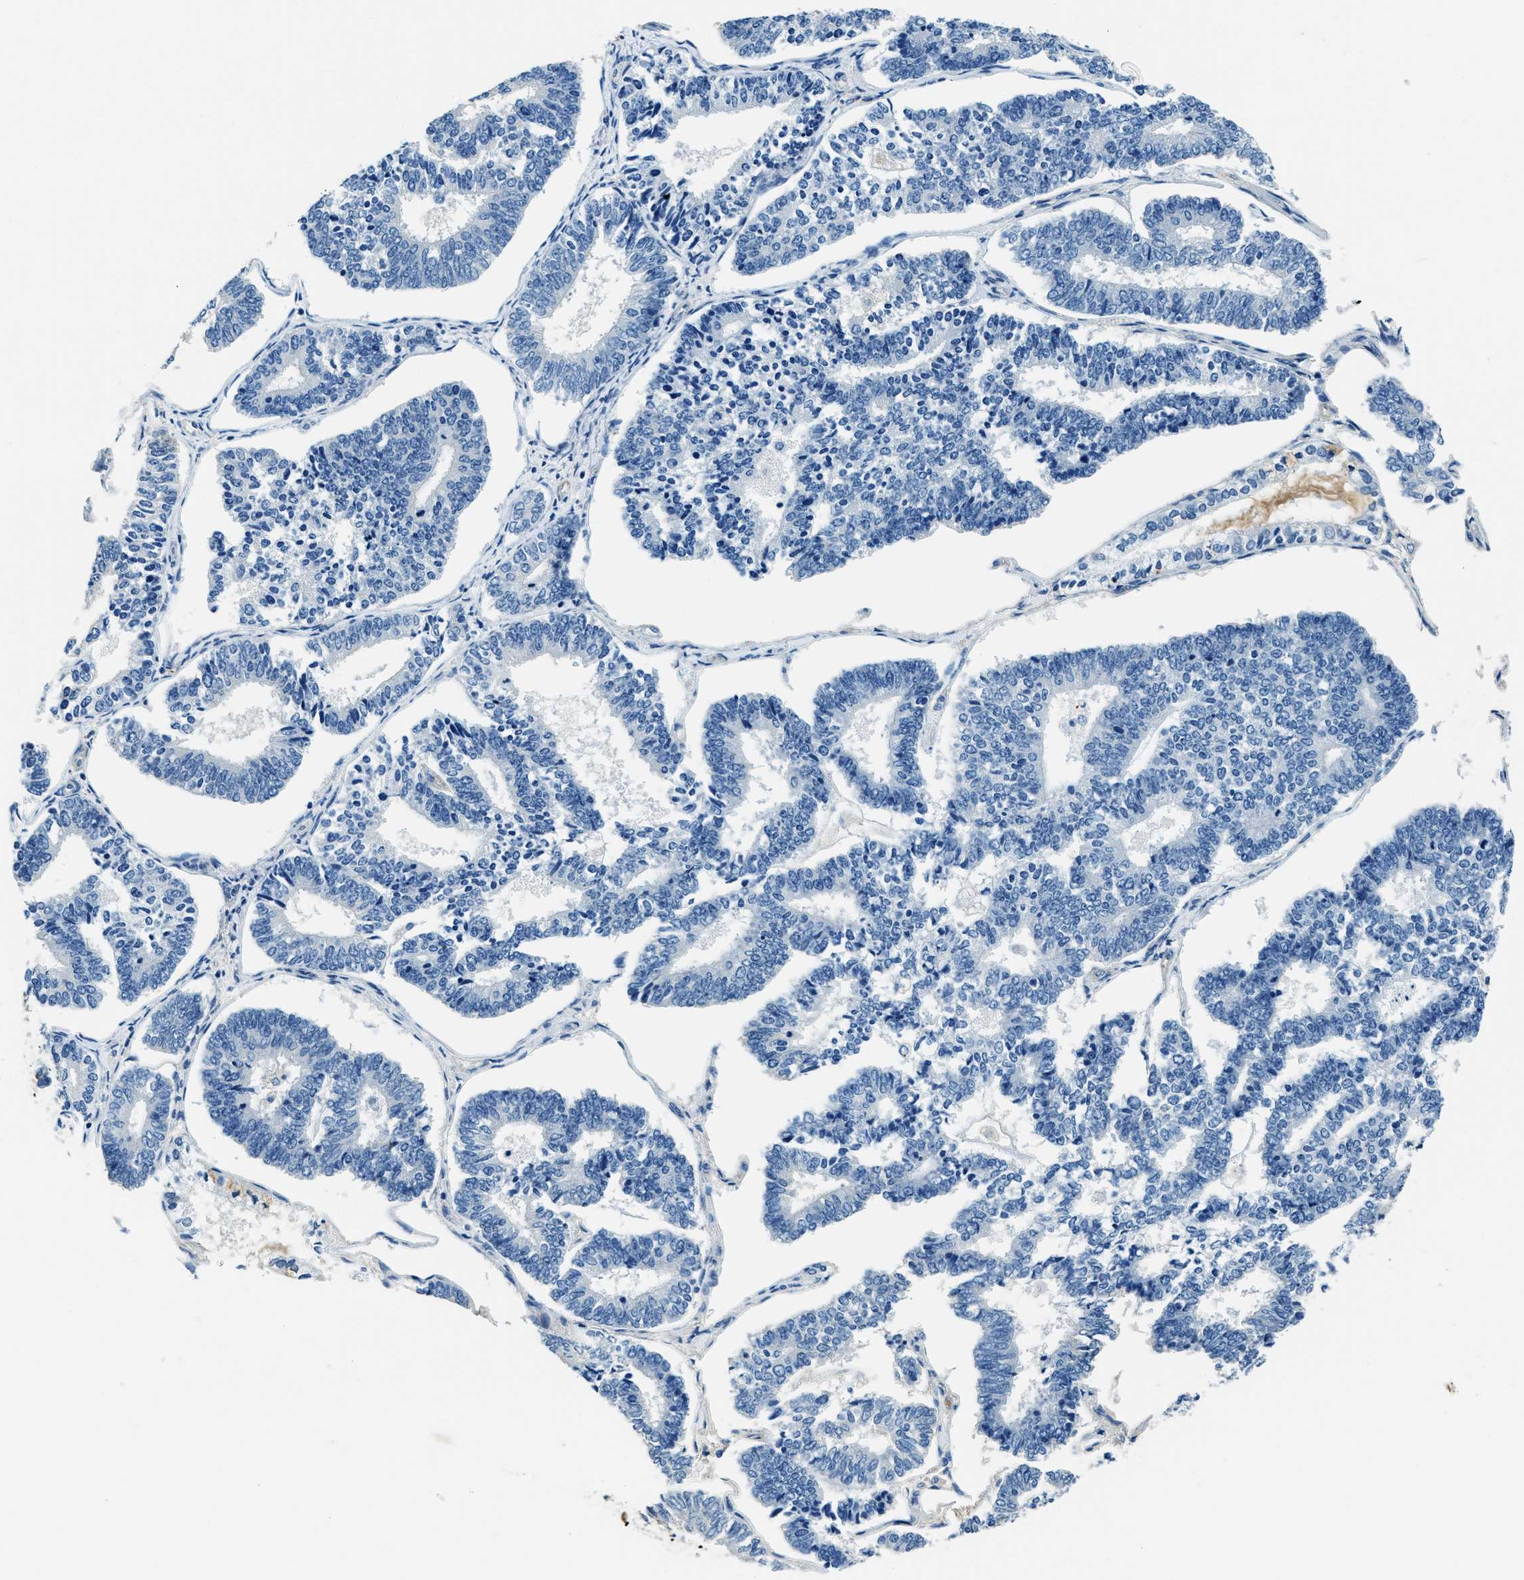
{"staining": {"intensity": "negative", "quantity": "none", "location": "none"}, "tissue": "endometrial cancer", "cell_type": "Tumor cells", "image_type": "cancer", "snomed": [{"axis": "morphology", "description": "Adenocarcinoma, NOS"}, {"axis": "topography", "description": "Endometrium"}], "caption": "High magnification brightfield microscopy of endometrial cancer (adenocarcinoma) stained with DAB (brown) and counterstained with hematoxylin (blue): tumor cells show no significant staining.", "gene": "TMEM186", "patient": {"sex": "female", "age": 70}}